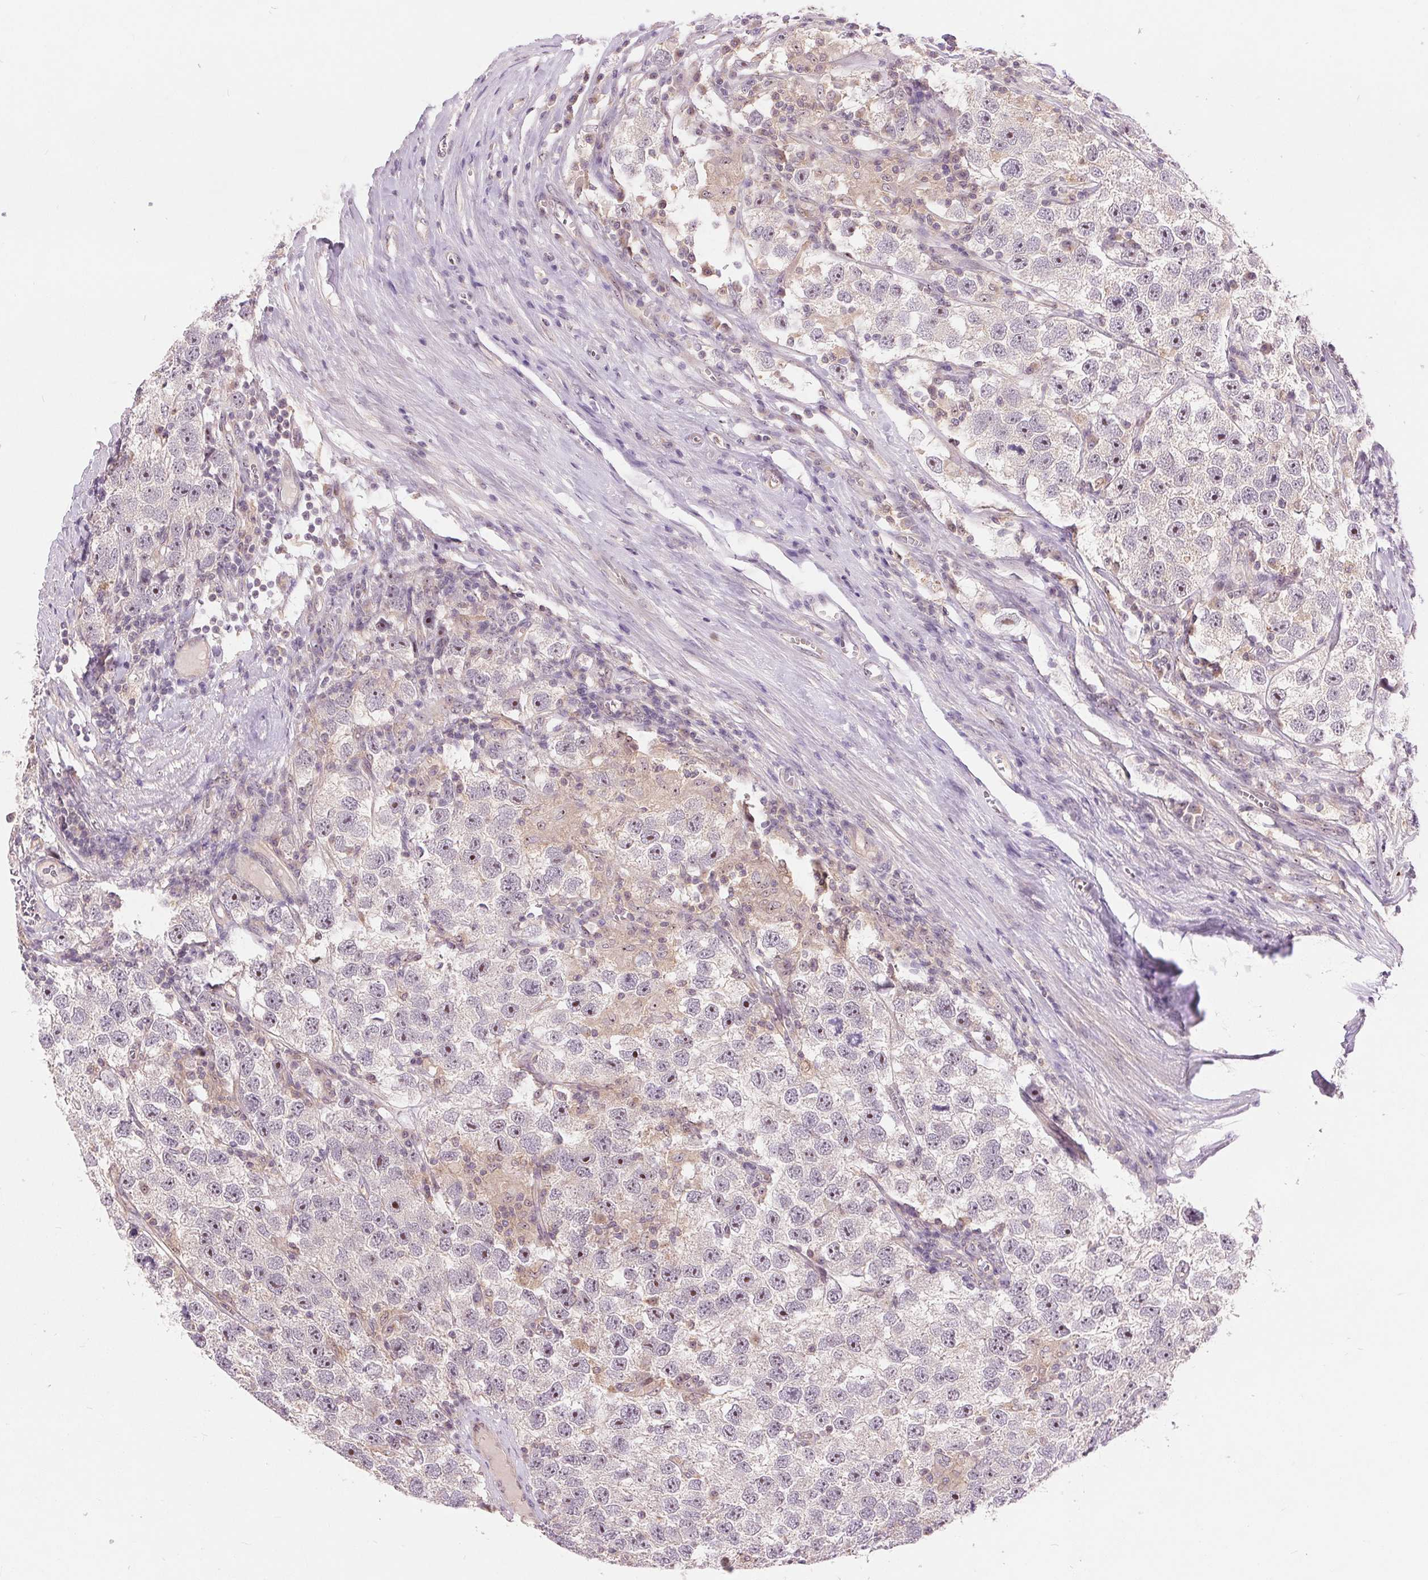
{"staining": {"intensity": "moderate", "quantity": "25%-75%", "location": "nuclear"}, "tissue": "testis cancer", "cell_type": "Tumor cells", "image_type": "cancer", "snomed": [{"axis": "morphology", "description": "Seminoma, NOS"}, {"axis": "topography", "description": "Testis"}], "caption": "Brown immunohistochemical staining in human testis cancer demonstrates moderate nuclear staining in about 25%-75% of tumor cells. (Stains: DAB (3,3'-diaminobenzidine) in brown, nuclei in blue, Microscopy: brightfield microscopy at high magnification).", "gene": "RANBP3L", "patient": {"sex": "male", "age": 26}}